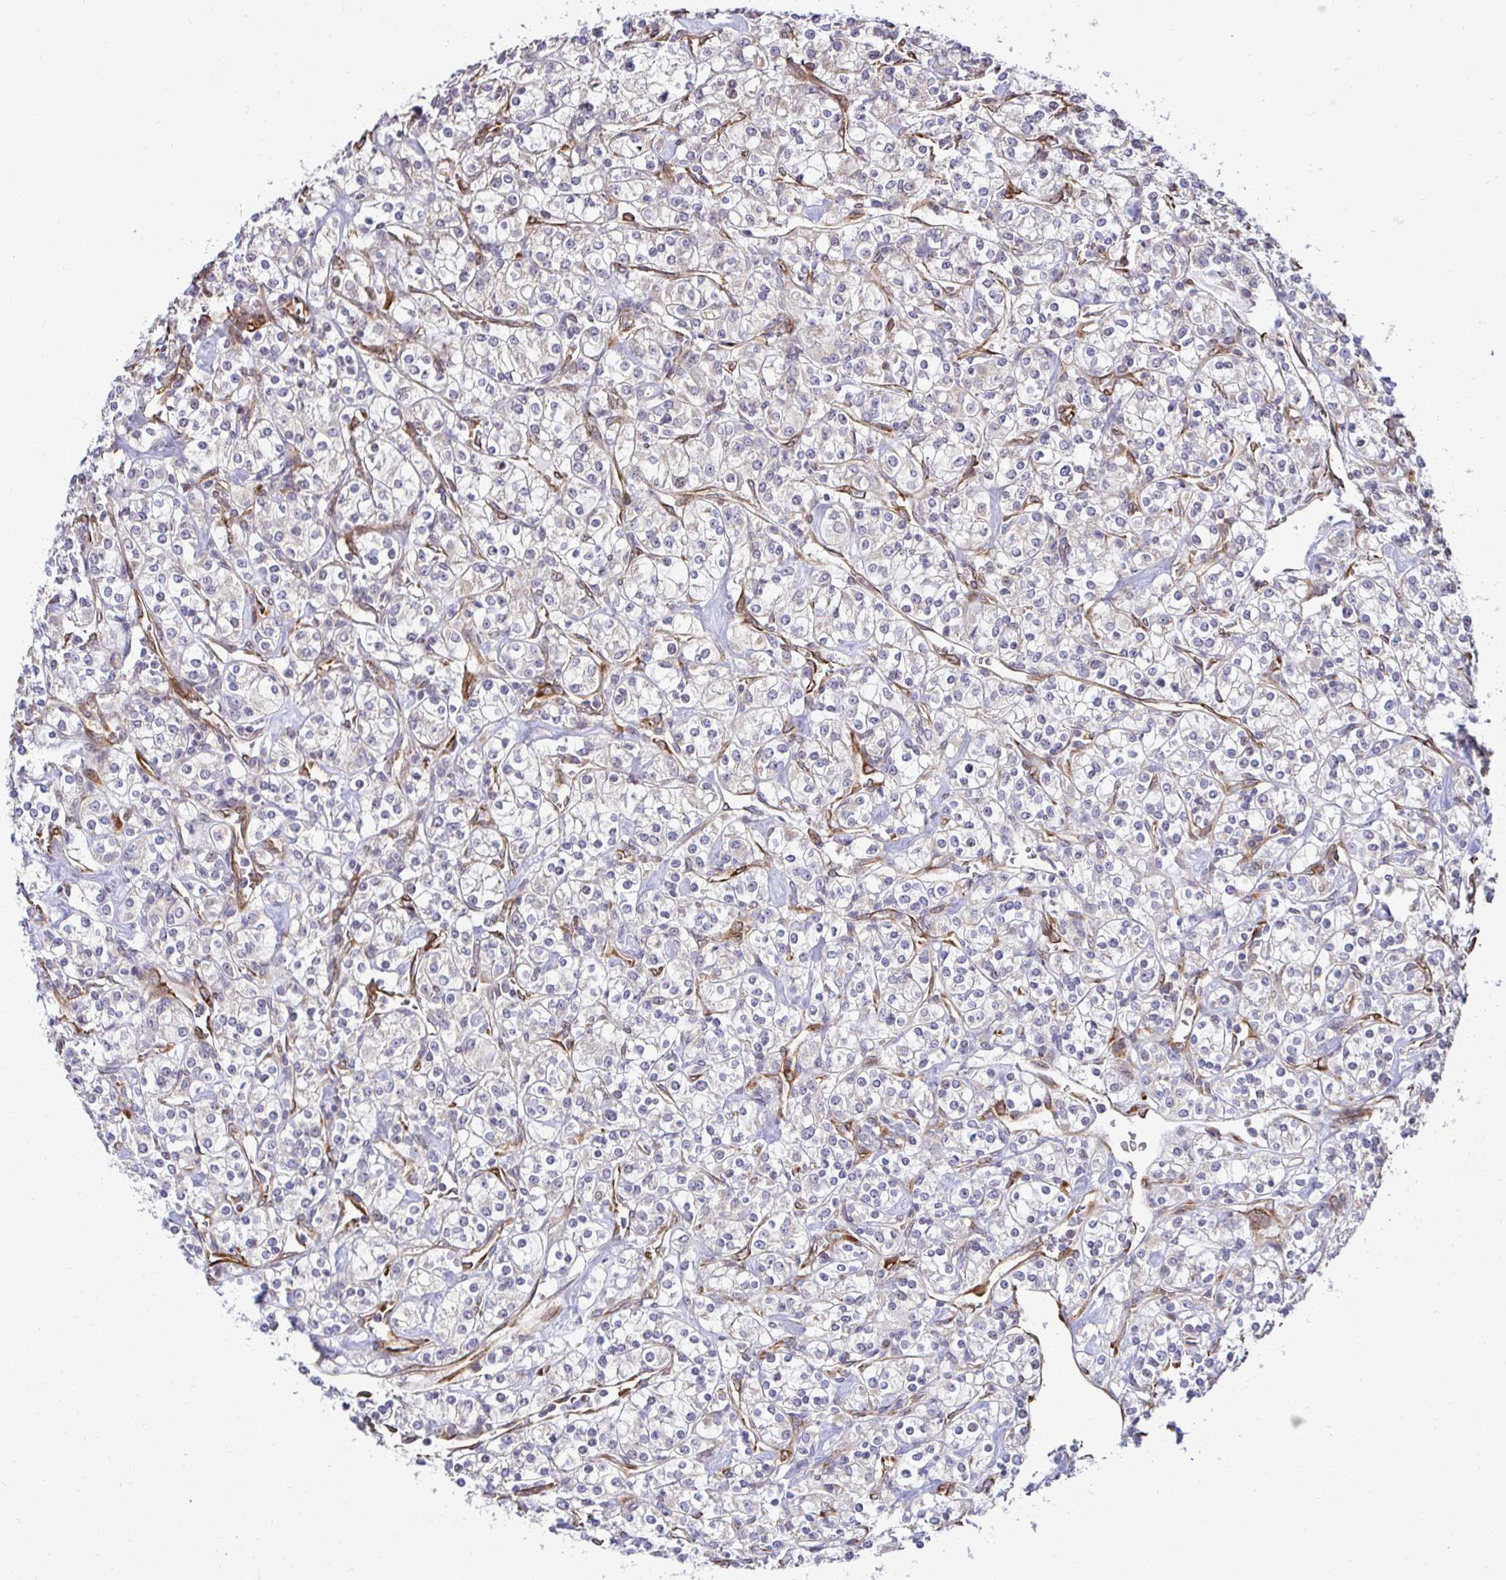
{"staining": {"intensity": "negative", "quantity": "none", "location": "none"}, "tissue": "renal cancer", "cell_type": "Tumor cells", "image_type": "cancer", "snomed": [{"axis": "morphology", "description": "Adenocarcinoma, NOS"}, {"axis": "topography", "description": "Kidney"}], "caption": "Immunohistochemical staining of human renal cancer exhibits no significant positivity in tumor cells. Nuclei are stained in blue.", "gene": "HPS1", "patient": {"sex": "male", "age": 77}}